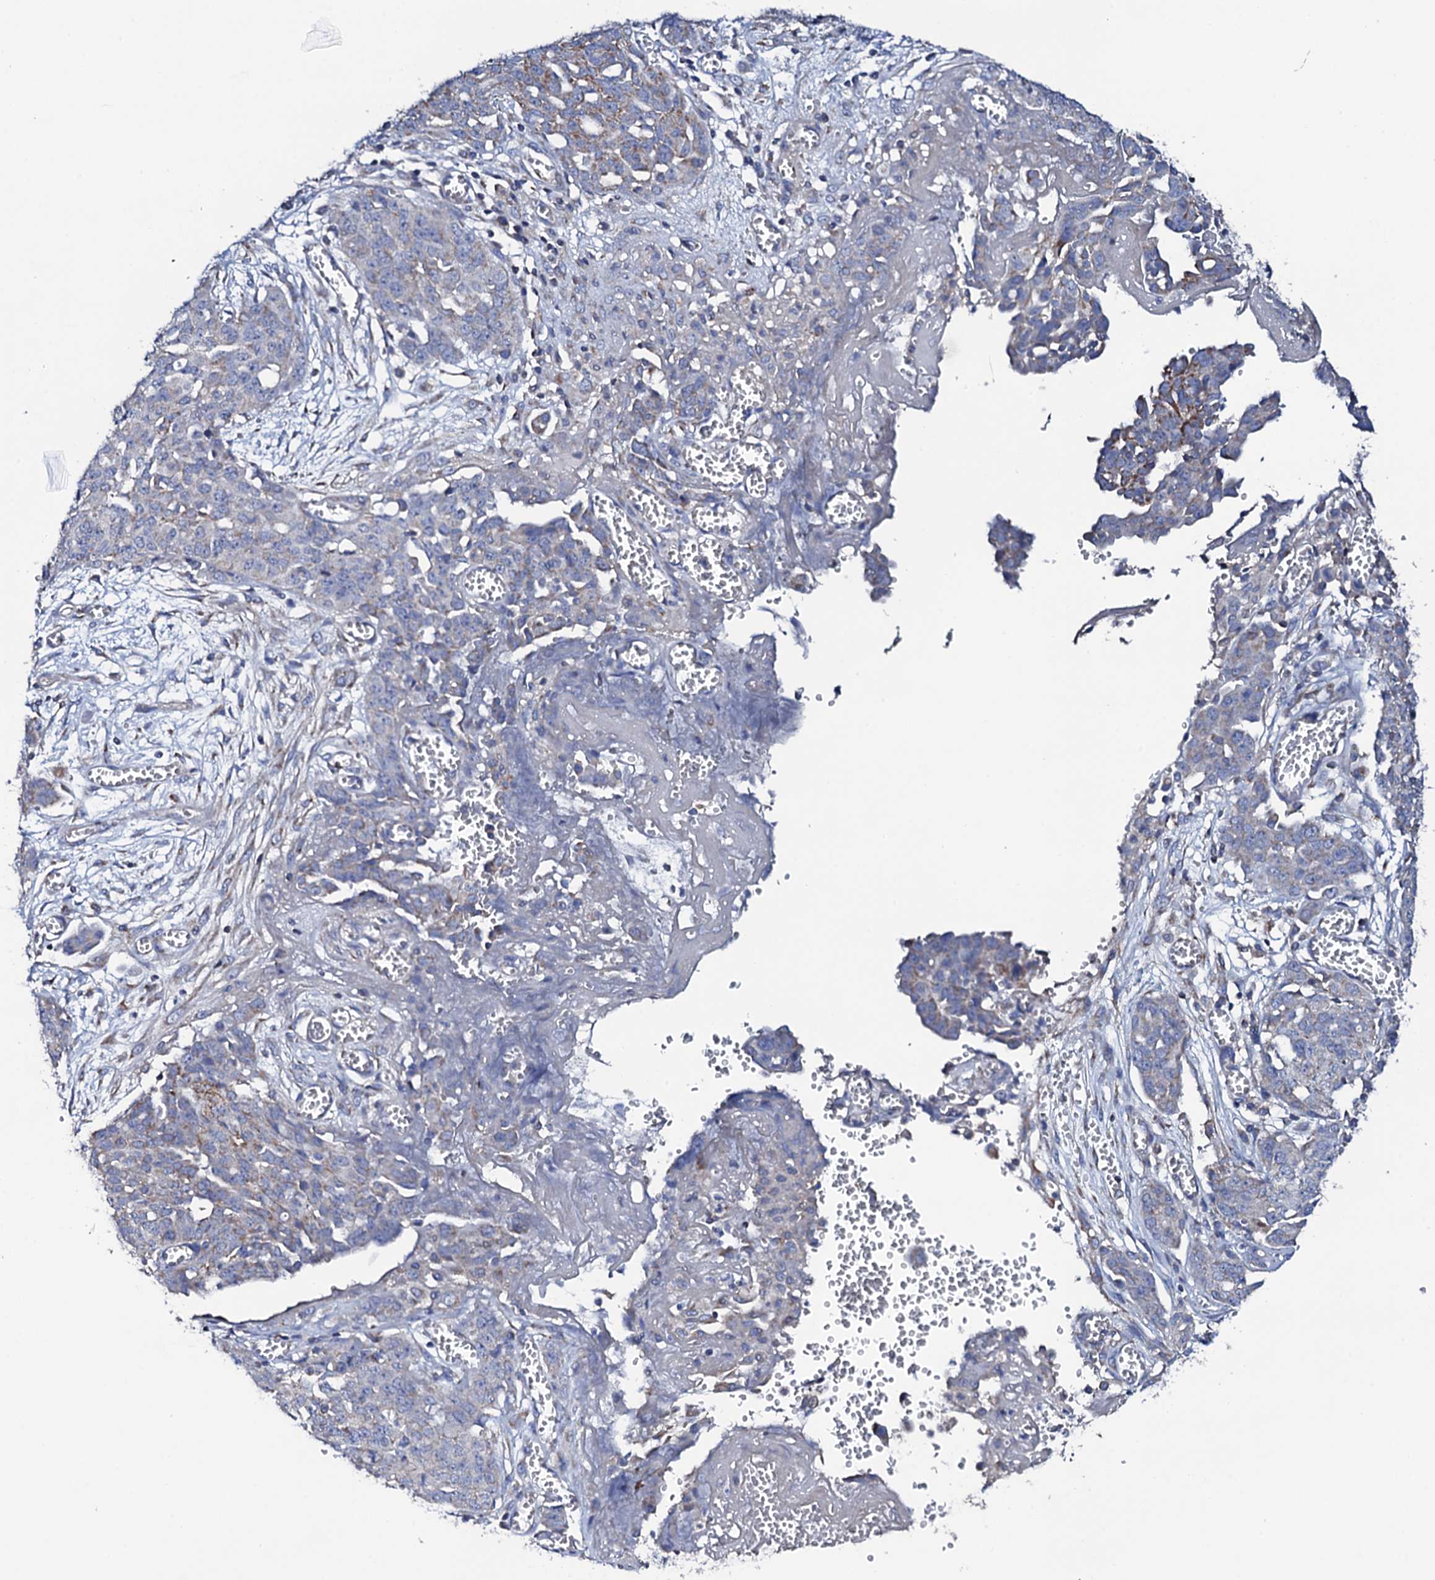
{"staining": {"intensity": "negative", "quantity": "none", "location": "none"}, "tissue": "ovarian cancer", "cell_type": "Tumor cells", "image_type": "cancer", "snomed": [{"axis": "morphology", "description": "Cystadenocarcinoma, serous, NOS"}, {"axis": "topography", "description": "Soft tissue"}, {"axis": "topography", "description": "Ovary"}], "caption": "DAB (3,3'-diaminobenzidine) immunohistochemical staining of ovarian cancer (serous cystadenocarcinoma) displays no significant positivity in tumor cells. (DAB (3,3'-diaminobenzidine) immunohistochemistry (IHC) with hematoxylin counter stain).", "gene": "TCAF2", "patient": {"sex": "female", "age": 57}}